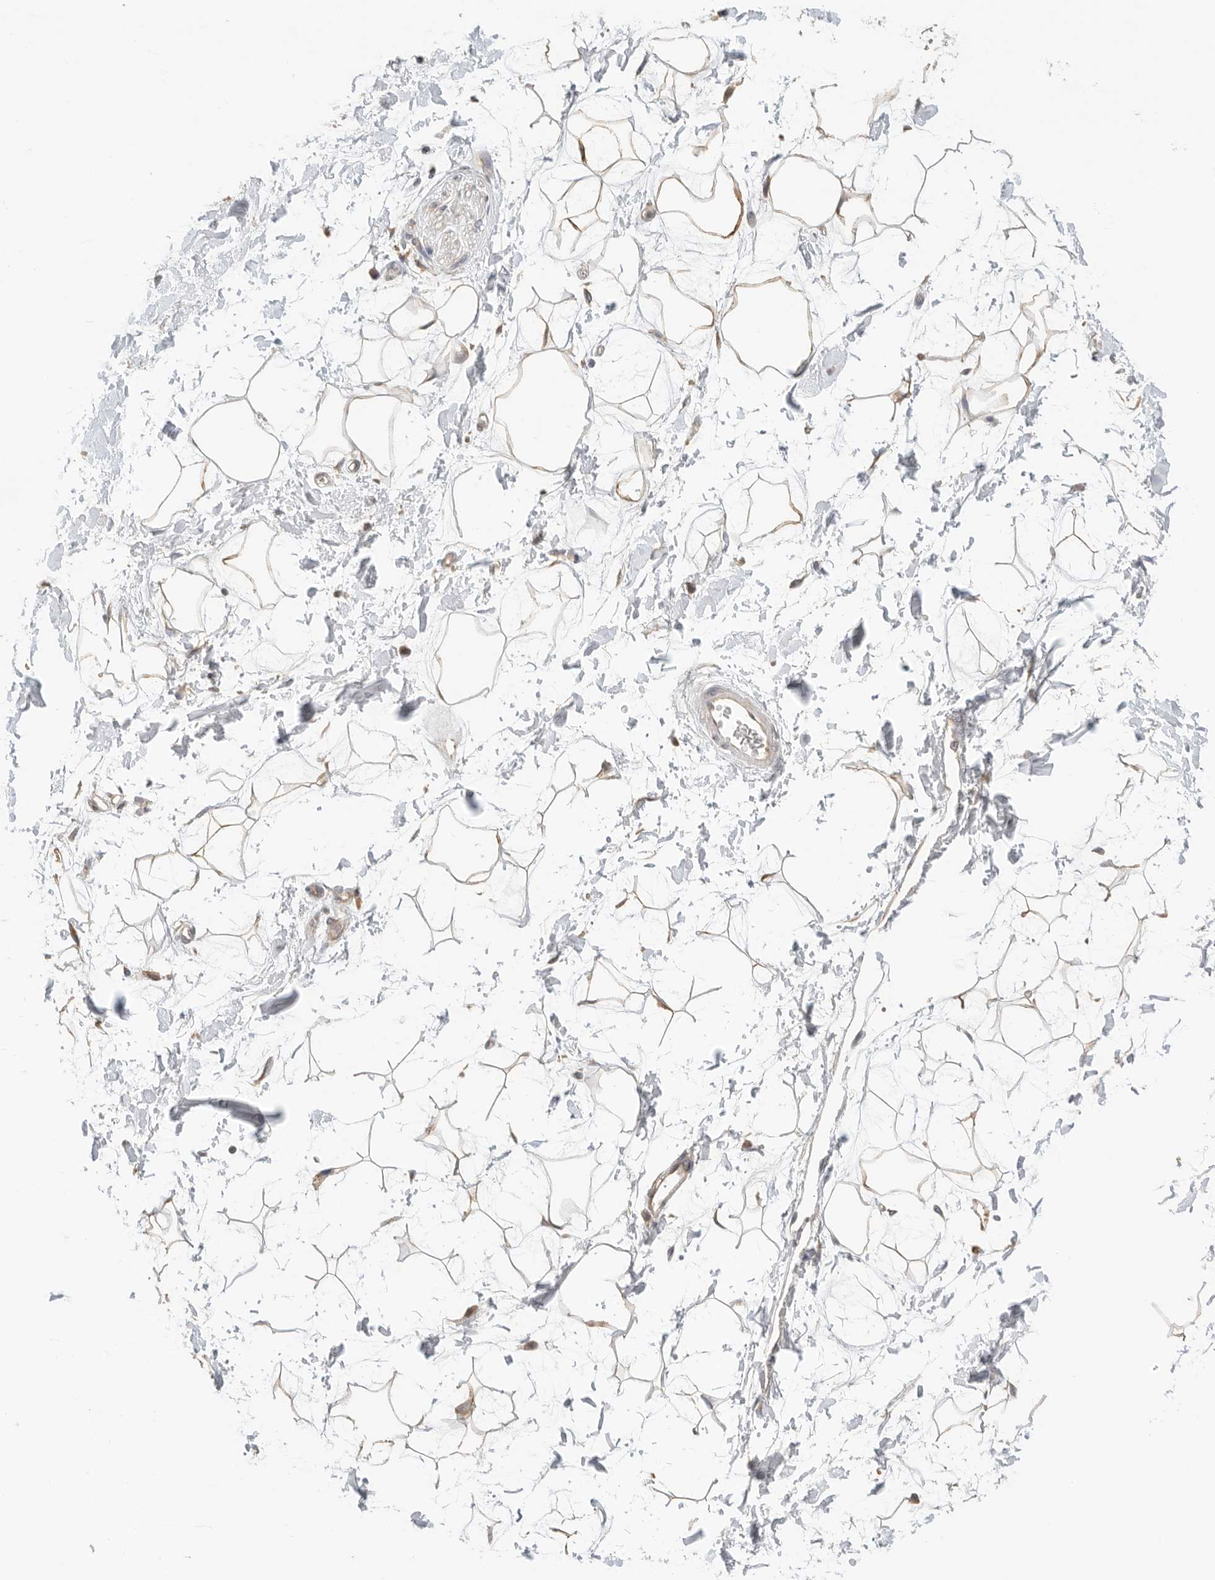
{"staining": {"intensity": "moderate", "quantity": "25%-75%", "location": "cytoplasmic/membranous"}, "tissue": "adipose tissue", "cell_type": "Adipocytes", "image_type": "normal", "snomed": [{"axis": "morphology", "description": "Normal tissue, NOS"}, {"axis": "topography", "description": "Soft tissue"}], "caption": "Immunohistochemistry (IHC) of benign human adipose tissue demonstrates medium levels of moderate cytoplasmic/membranous expression in about 25%-75% of adipocytes. (brown staining indicates protein expression, while blue staining denotes nuclei).", "gene": "PUM1", "patient": {"sex": "male", "age": 72}}